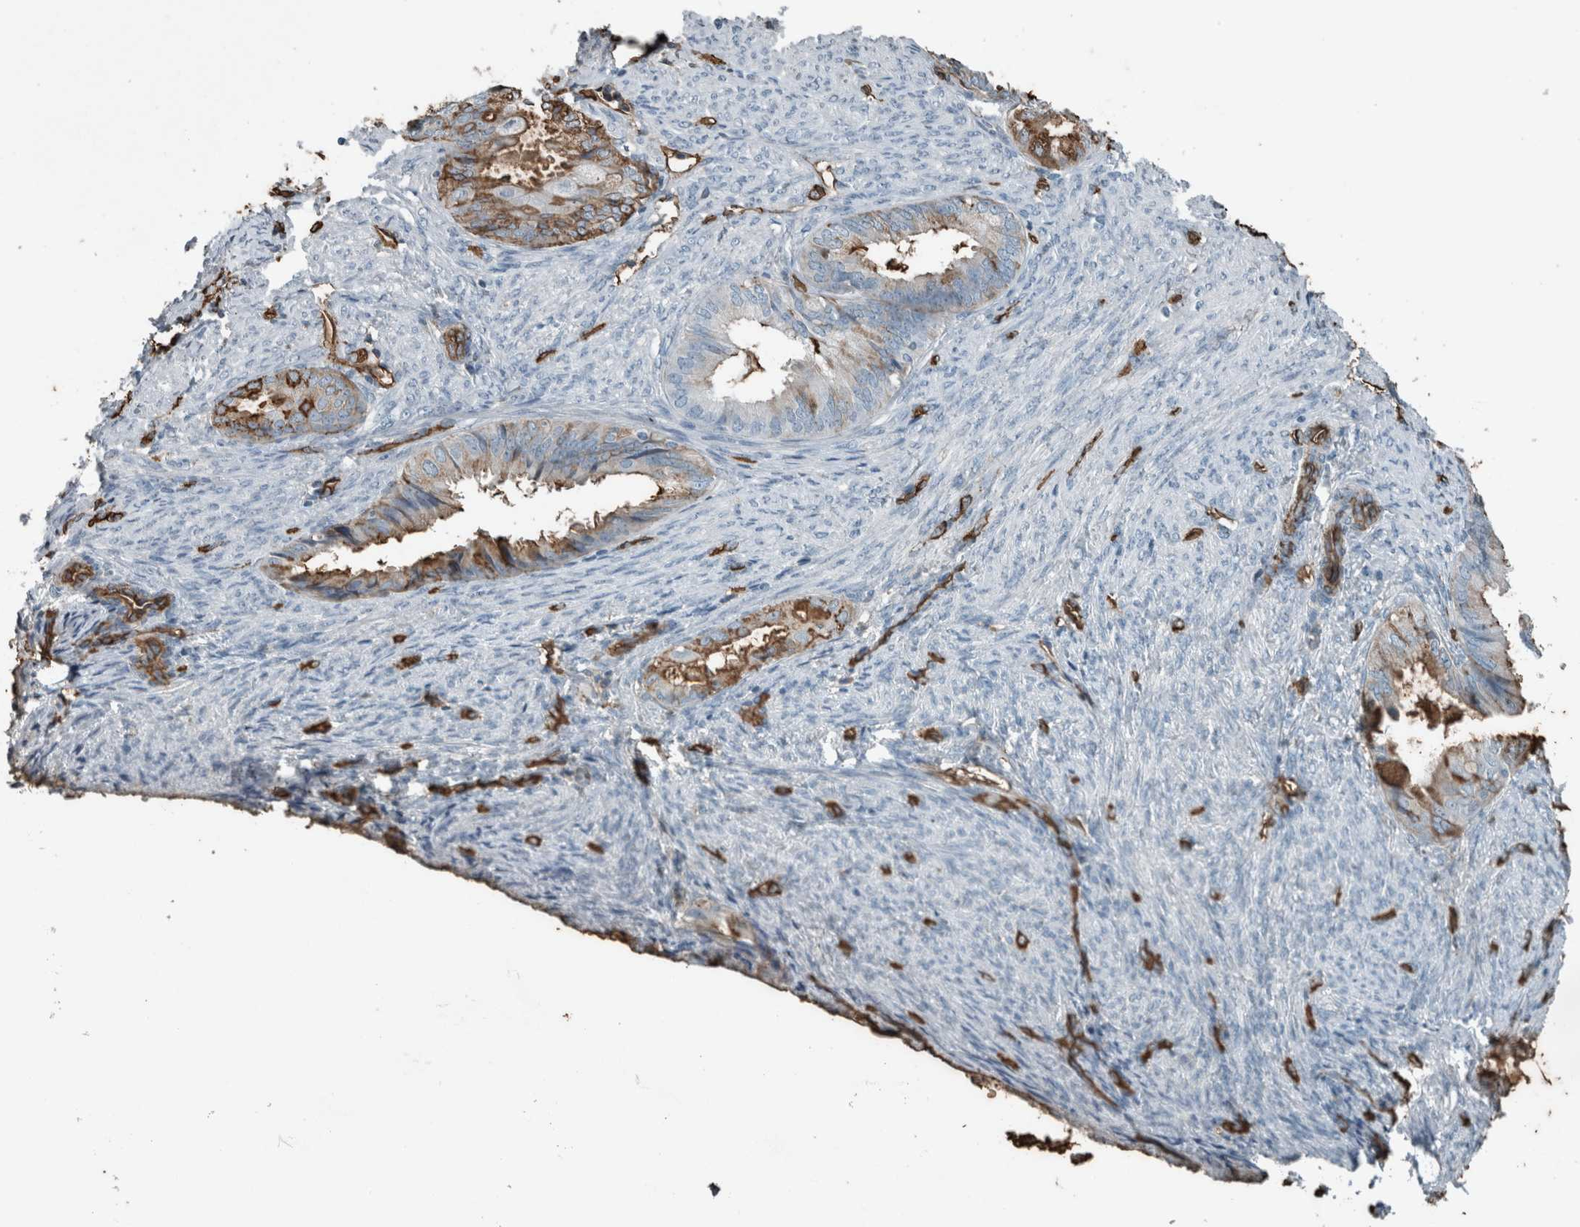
{"staining": {"intensity": "moderate", "quantity": "<25%", "location": "cytoplasmic/membranous"}, "tissue": "endometrial cancer", "cell_type": "Tumor cells", "image_type": "cancer", "snomed": [{"axis": "morphology", "description": "Adenocarcinoma, NOS"}, {"axis": "topography", "description": "Endometrium"}], "caption": "The immunohistochemical stain highlights moderate cytoplasmic/membranous staining in tumor cells of endometrial adenocarcinoma tissue.", "gene": "LBP", "patient": {"sex": "female", "age": 86}}